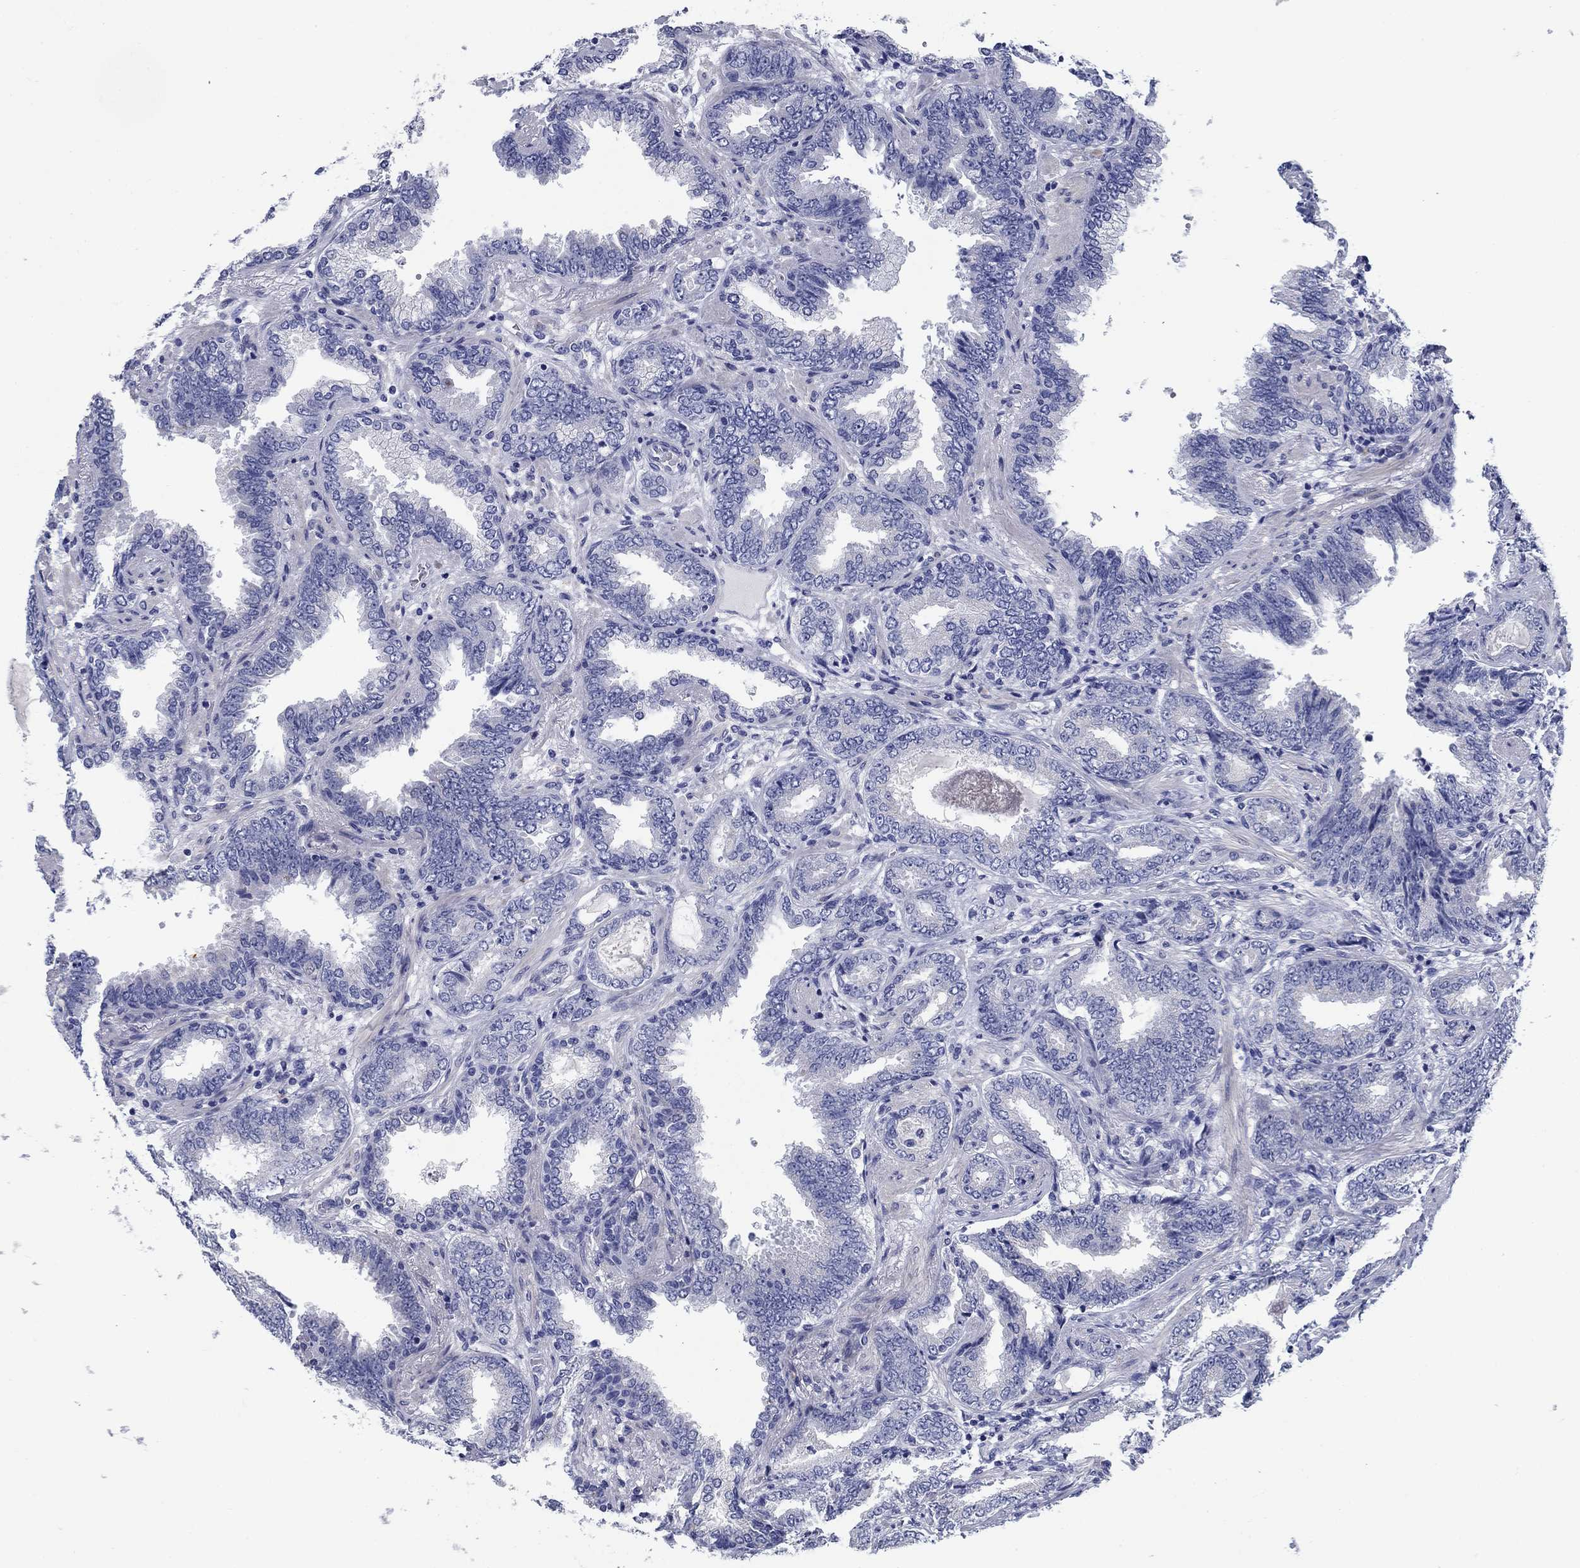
{"staining": {"intensity": "negative", "quantity": "none", "location": "none"}, "tissue": "prostate cancer", "cell_type": "Tumor cells", "image_type": "cancer", "snomed": [{"axis": "morphology", "description": "Adenocarcinoma, Low grade"}, {"axis": "topography", "description": "Prostate"}], "caption": "The micrograph shows no staining of tumor cells in prostate cancer (low-grade adenocarcinoma).", "gene": "PRKCG", "patient": {"sex": "male", "age": 68}}